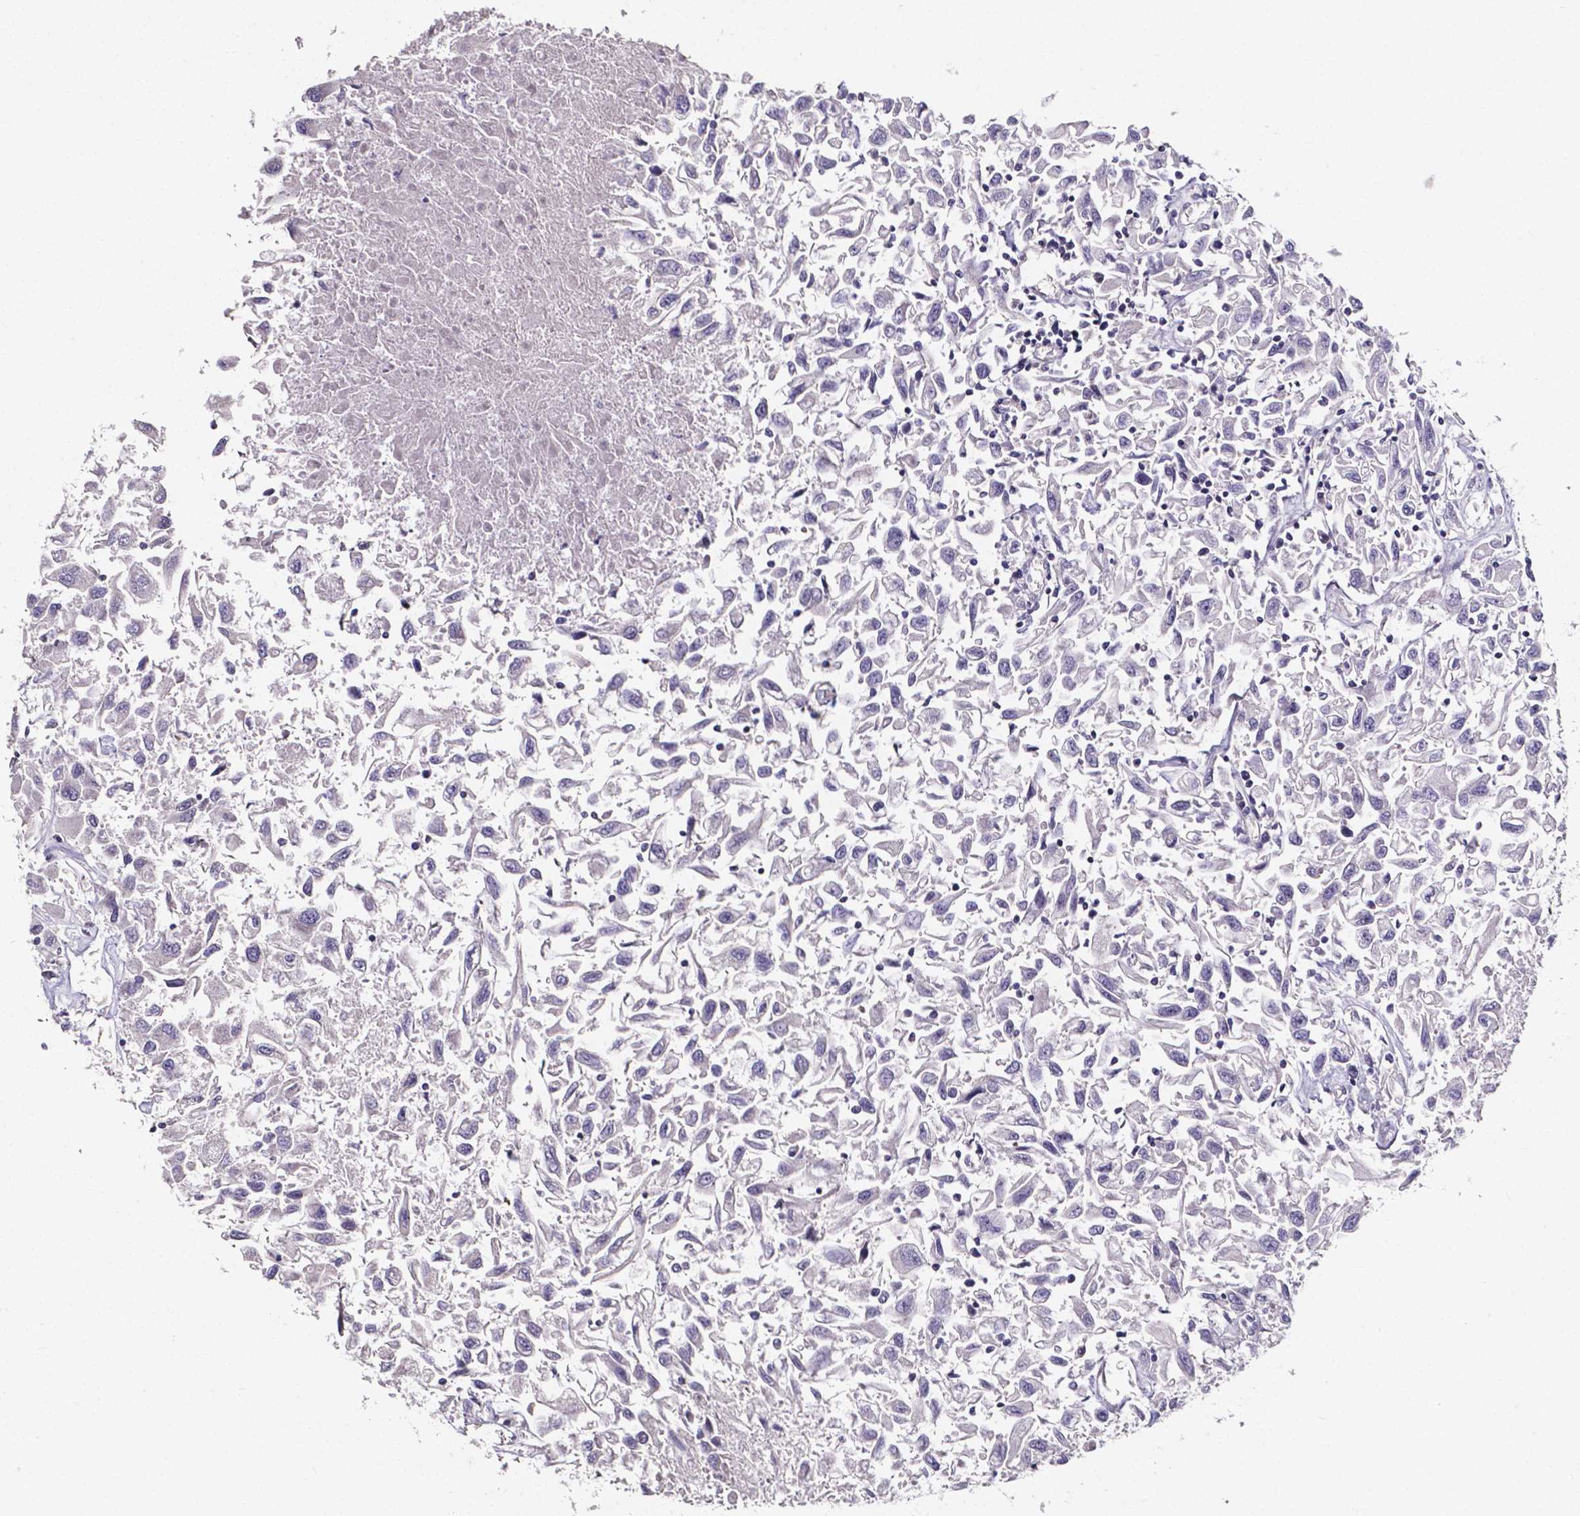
{"staining": {"intensity": "negative", "quantity": "none", "location": "none"}, "tissue": "renal cancer", "cell_type": "Tumor cells", "image_type": "cancer", "snomed": [{"axis": "morphology", "description": "Adenocarcinoma, NOS"}, {"axis": "topography", "description": "Kidney"}], "caption": "High magnification brightfield microscopy of adenocarcinoma (renal) stained with DAB (brown) and counterstained with hematoxylin (blue): tumor cells show no significant expression. (DAB IHC, high magnification).", "gene": "THEMIS", "patient": {"sex": "female", "age": 76}}